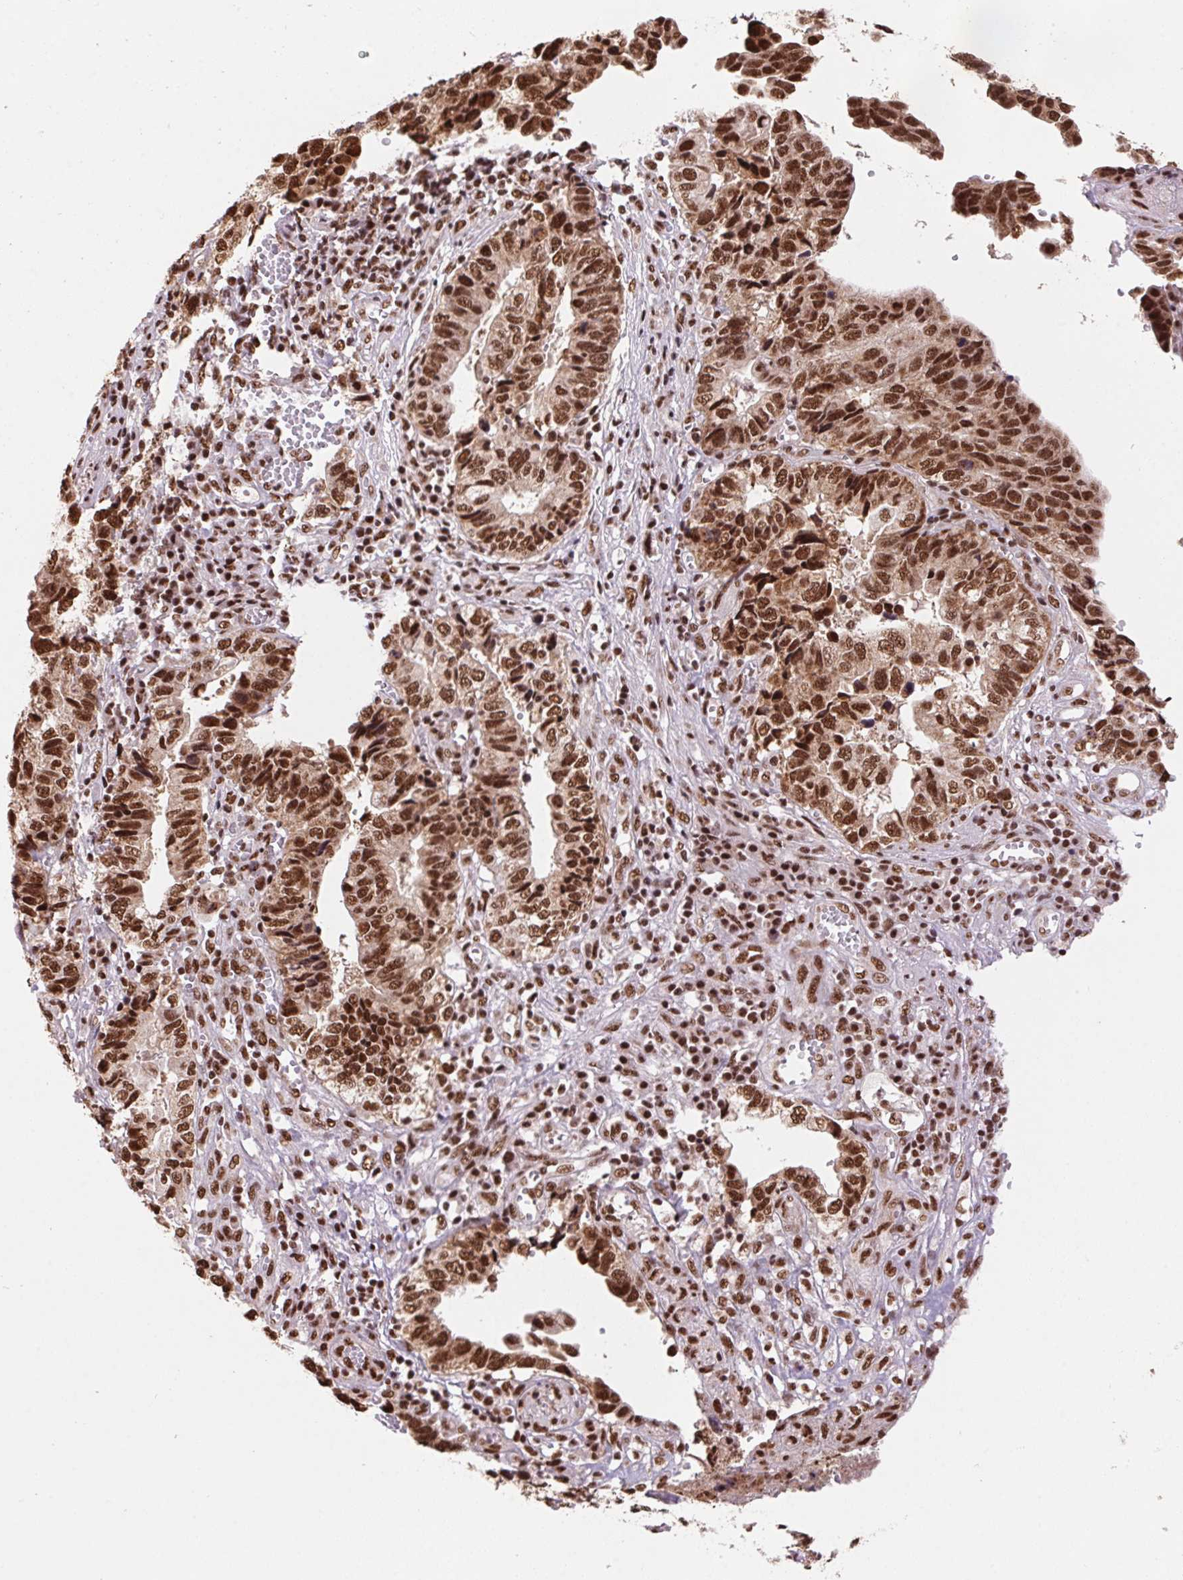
{"staining": {"intensity": "strong", "quantity": ">75%", "location": "nuclear"}, "tissue": "stomach cancer", "cell_type": "Tumor cells", "image_type": "cancer", "snomed": [{"axis": "morphology", "description": "Adenocarcinoma, NOS"}, {"axis": "topography", "description": "Stomach, upper"}], "caption": "An IHC histopathology image of neoplastic tissue is shown. Protein staining in brown labels strong nuclear positivity in stomach adenocarcinoma within tumor cells.", "gene": "SNRPG", "patient": {"sex": "female", "age": 67}}